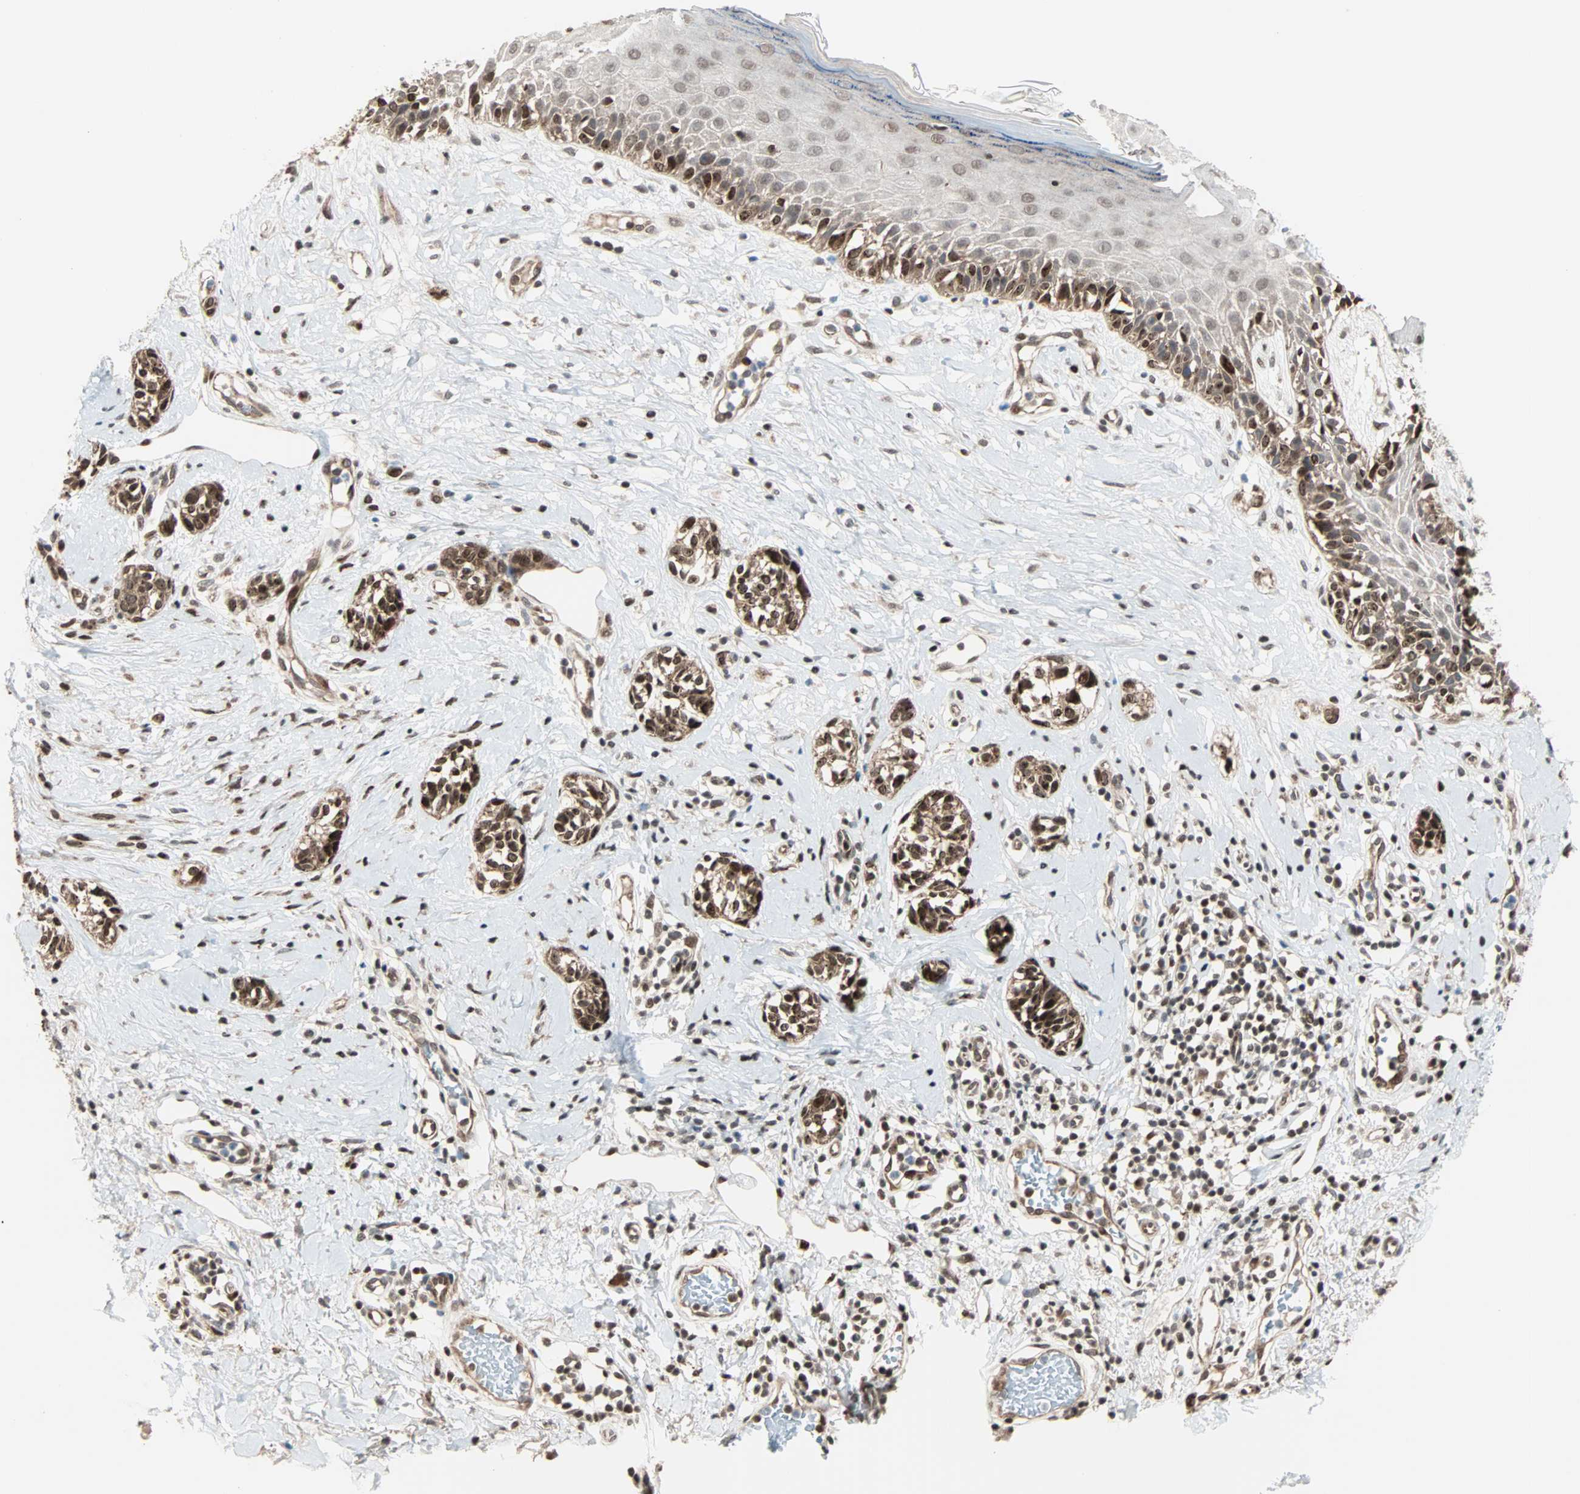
{"staining": {"intensity": "strong", "quantity": ">75%", "location": "cytoplasmic/membranous,nuclear"}, "tissue": "melanoma", "cell_type": "Tumor cells", "image_type": "cancer", "snomed": [{"axis": "morphology", "description": "Malignant melanoma, NOS"}, {"axis": "topography", "description": "Skin"}], "caption": "An immunohistochemistry (IHC) image of tumor tissue is shown. Protein staining in brown shows strong cytoplasmic/membranous and nuclear positivity in malignant melanoma within tumor cells. (brown staining indicates protein expression, while blue staining denotes nuclei).", "gene": "CBX4", "patient": {"sex": "male", "age": 64}}